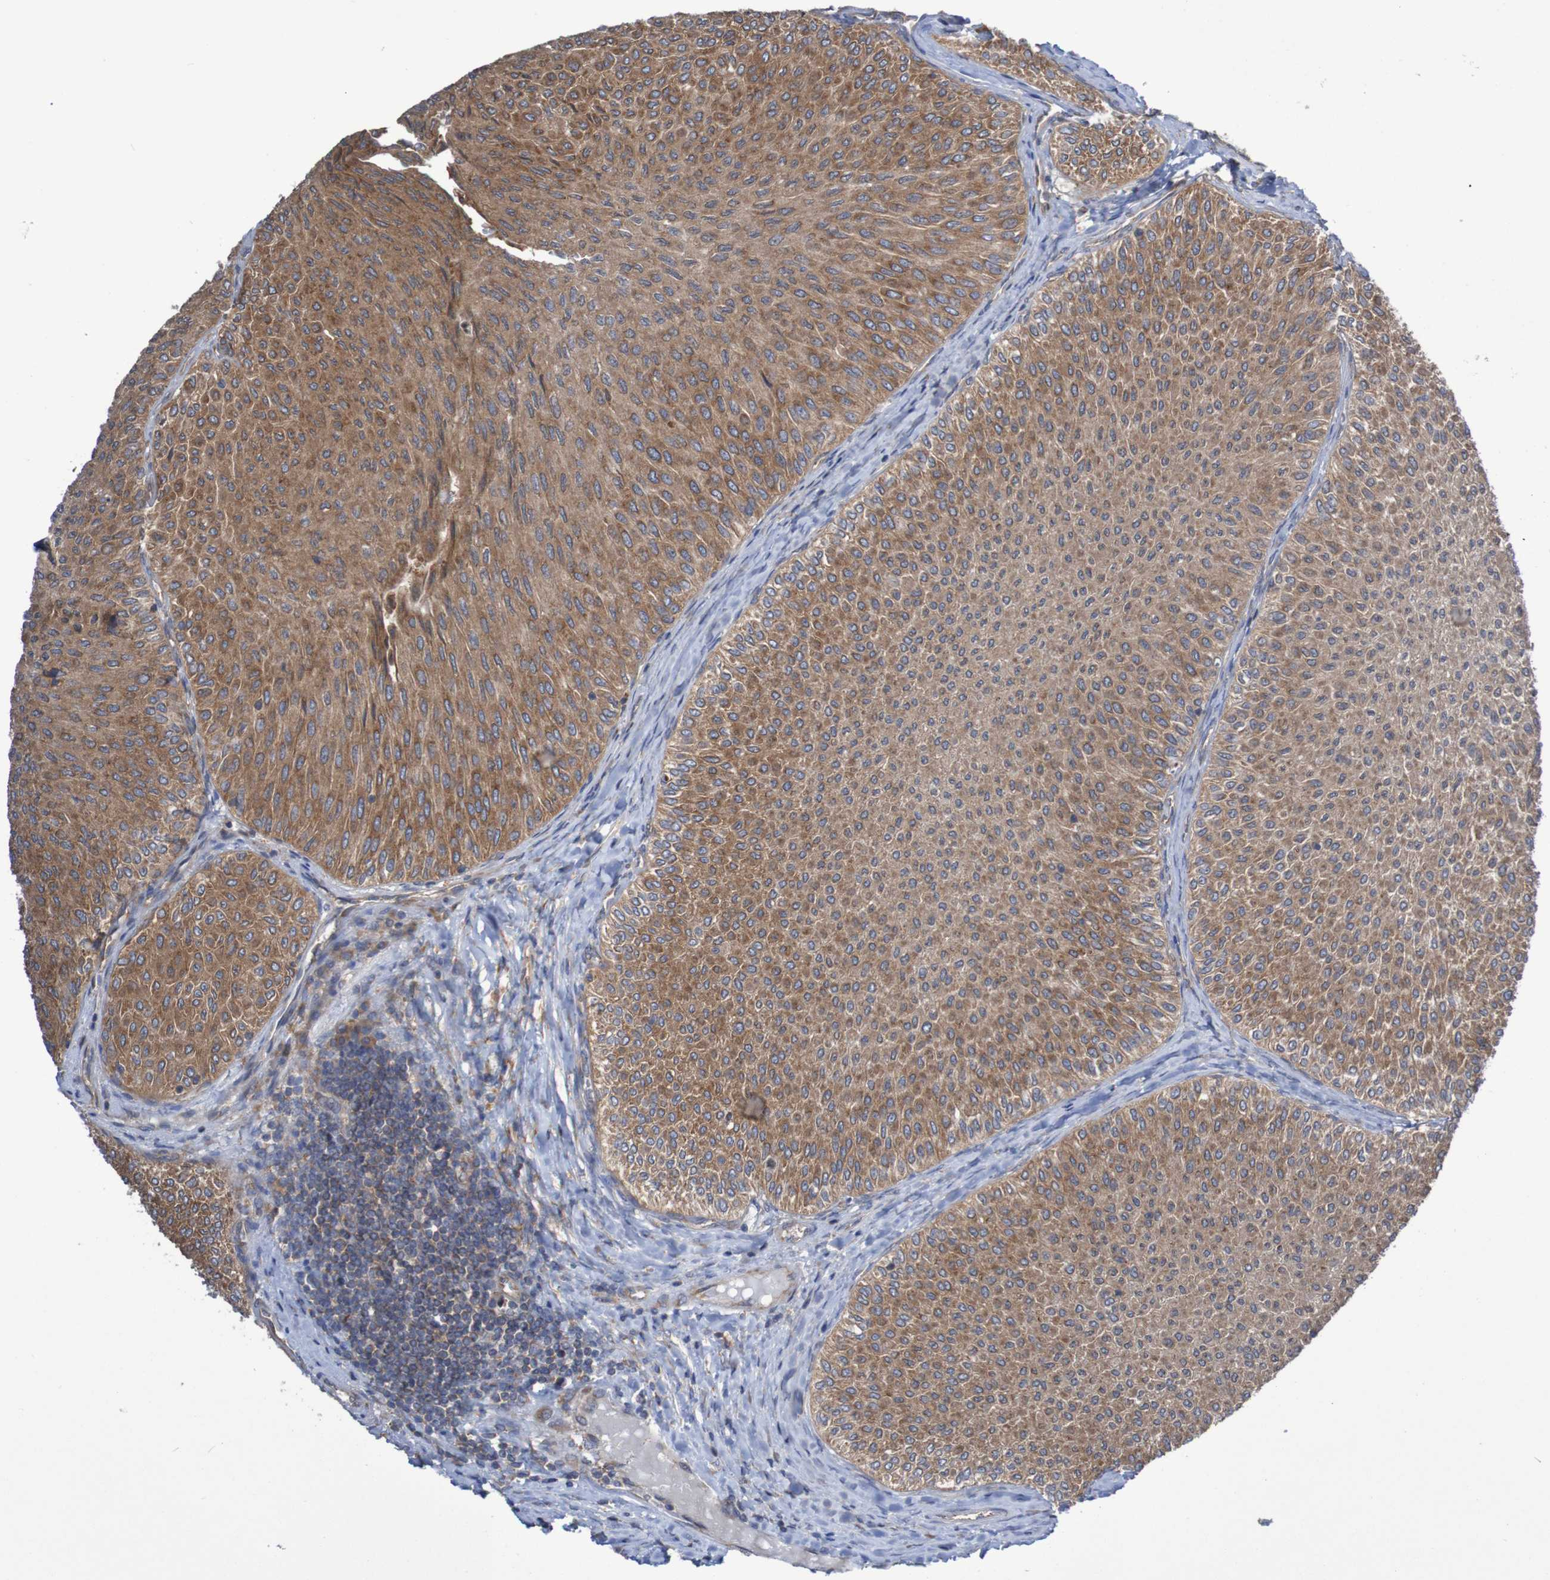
{"staining": {"intensity": "strong", "quantity": ">75%", "location": "cytoplasmic/membranous"}, "tissue": "urothelial cancer", "cell_type": "Tumor cells", "image_type": "cancer", "snomed": [{"axis": "morphology", "description": "Urothelial carcinoma, Low grade"}, {"axis": "topography", "description": "Urinary bladder"}], "caption": "Strong cytoplasmic/membranous protein expression is present in about >75% of tumor cells in urothelial carcinoma (low-grade).", "gene": "LRRC47", "patient": {"sex": "male", "age": 78}}